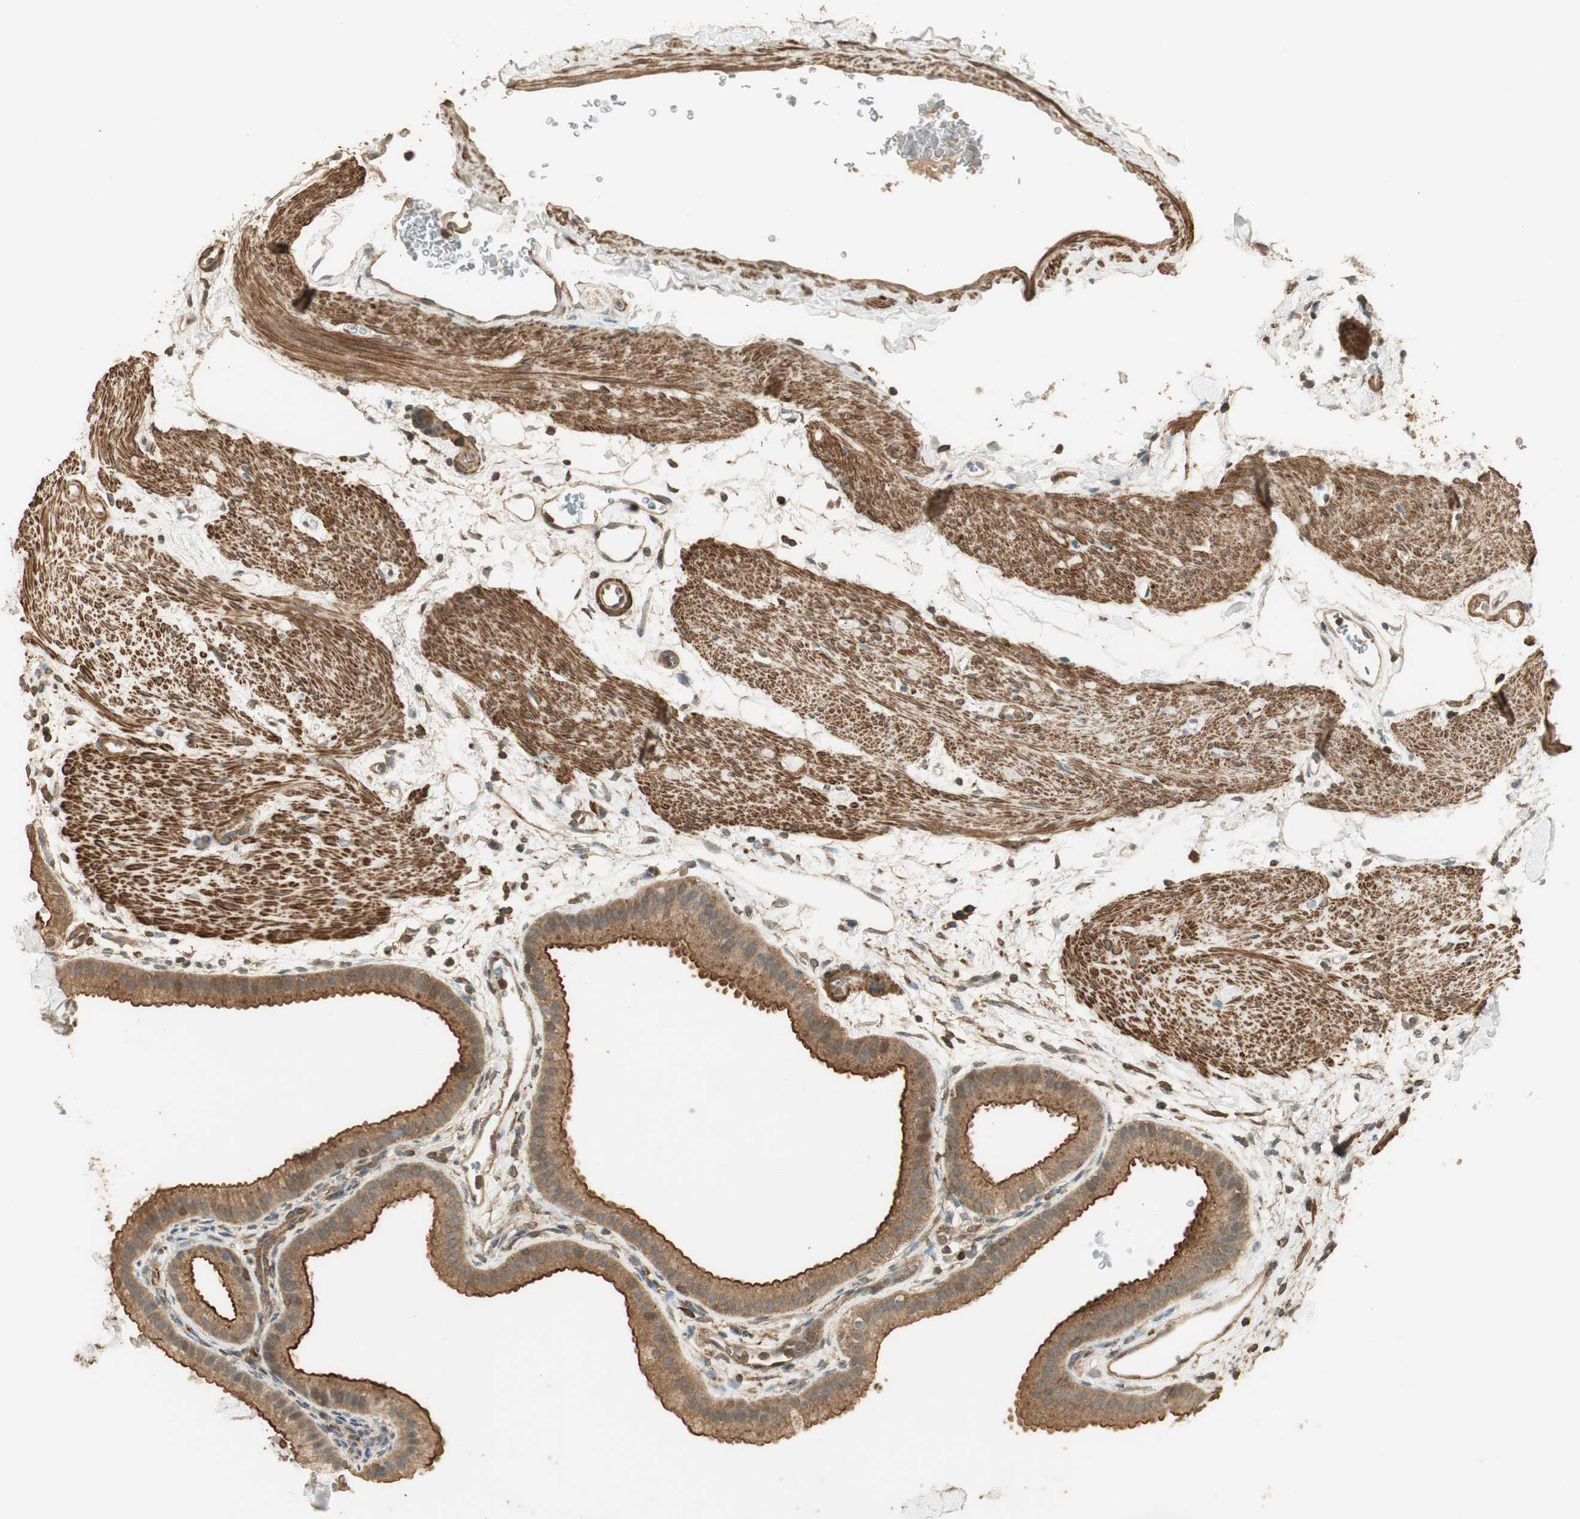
{"staining": {"intensity": "strong", "quantity": ">75%", "location": "cytoplasmic/membranous"}, "tissue": "gallbladder", "cell_type": "Glandular cells", "image_type": "normal", "snomed": [{"axis": "morphology", "description": "Normal tissue, NOS"}, {"axis": "topography", "description": "Gallbladder"}], "caption": "Immunohistochemical staining of unremarkable gallbladder reveals high levels of strong cytoplasmic/membranous positivity in approximately >75% of glandular cells.", "gene": "USP2", "patient": {"sex": "female", "age": 64}}